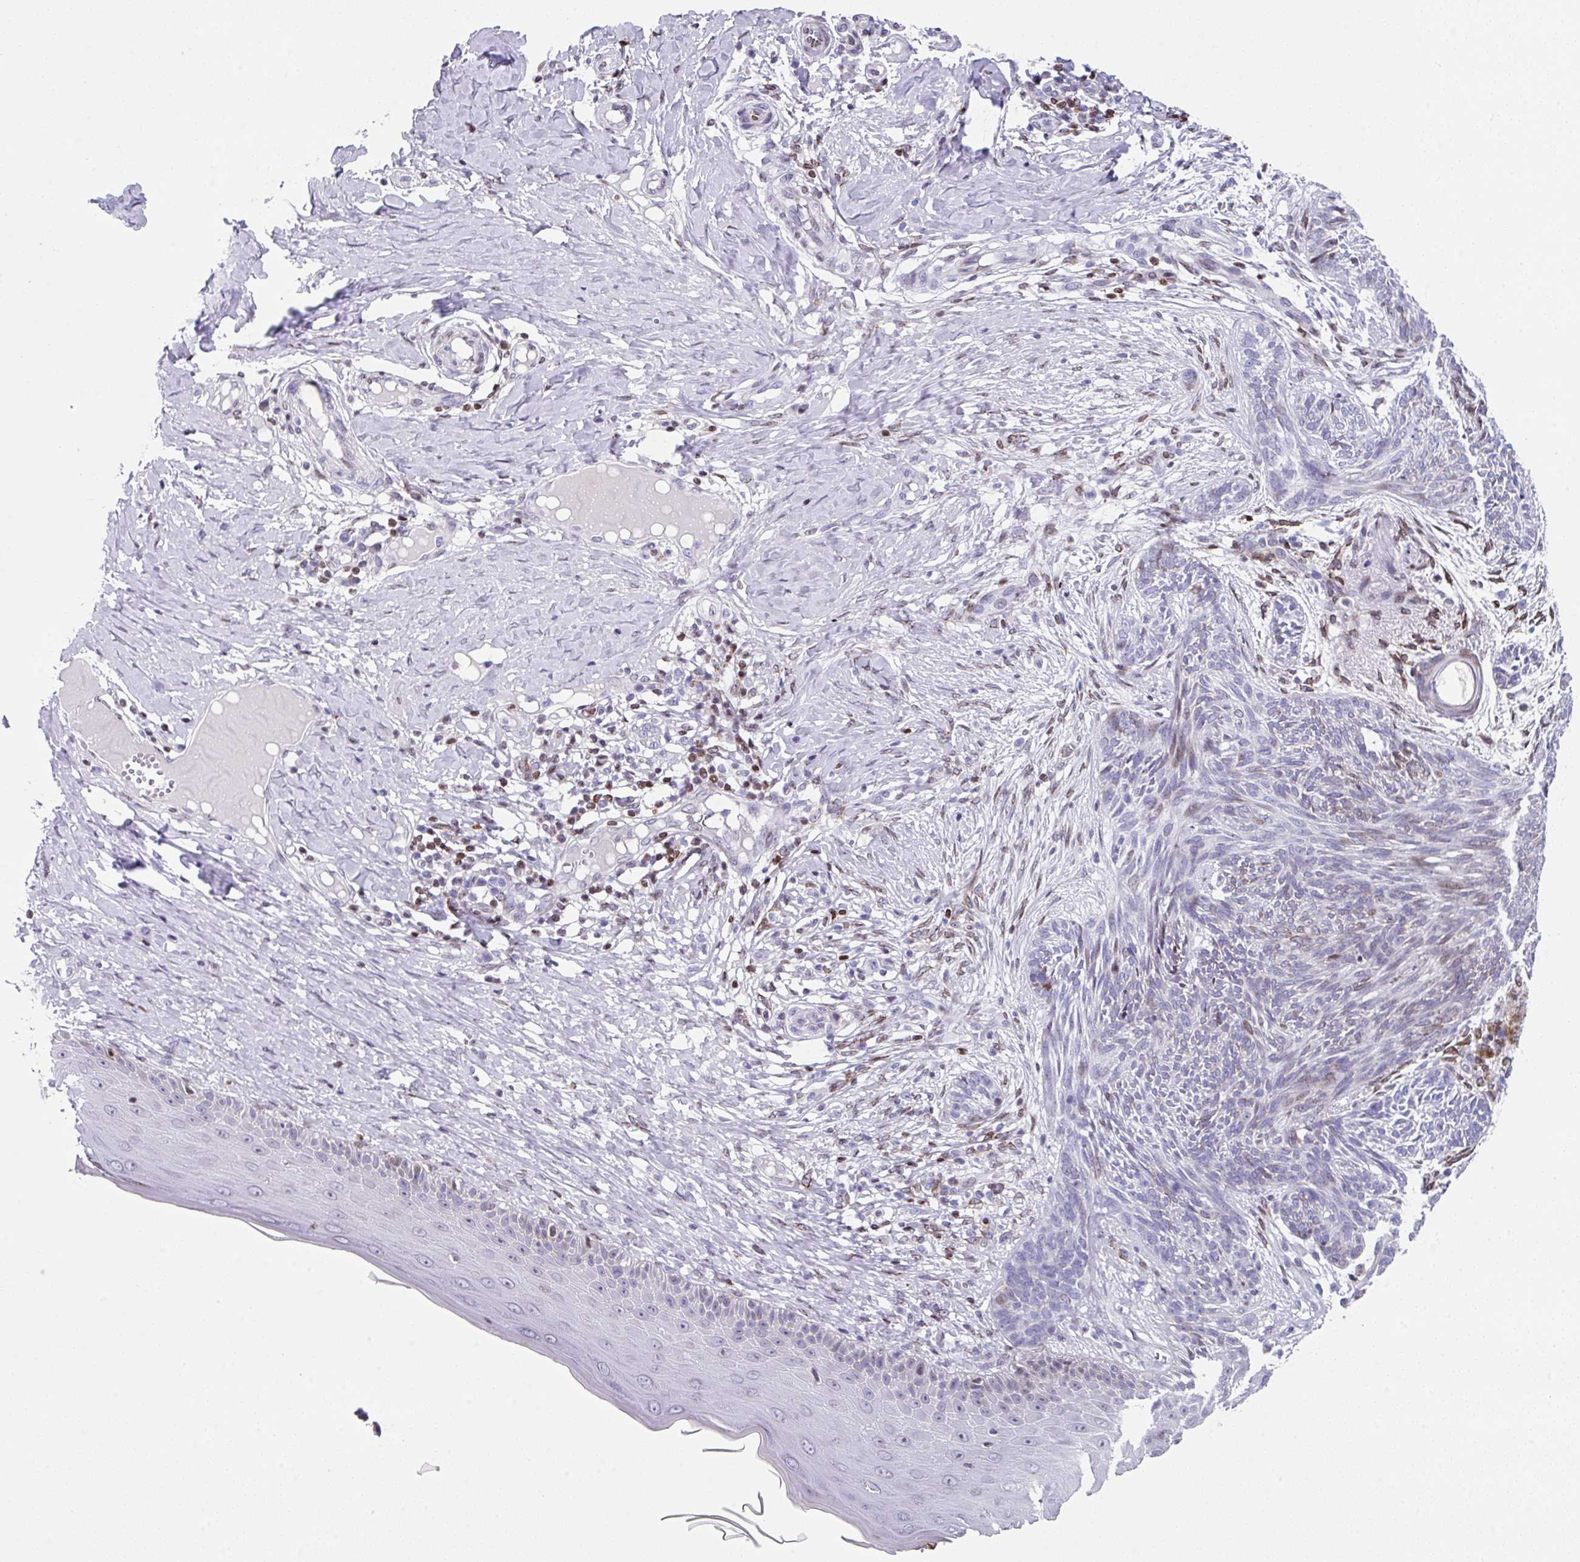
{"staining": {"intensity": "weak", "quantity": "<25%", "location": "nuclear"}, "tissue": "skin cancer", "cell_type": "Tumor cells", "image_type": "cancer", "snomed": [{"axis": "morphology", "description": "Basal cell carcinoma"}, {"axis": "topography", "description": "Skin"}], "caption": "This is an IHC micrograph of human skin basal cell carcinoma. There is no staining in tumor cells.", "gene": "TCF3", "patient": {"sex": "male", "age": 73}}